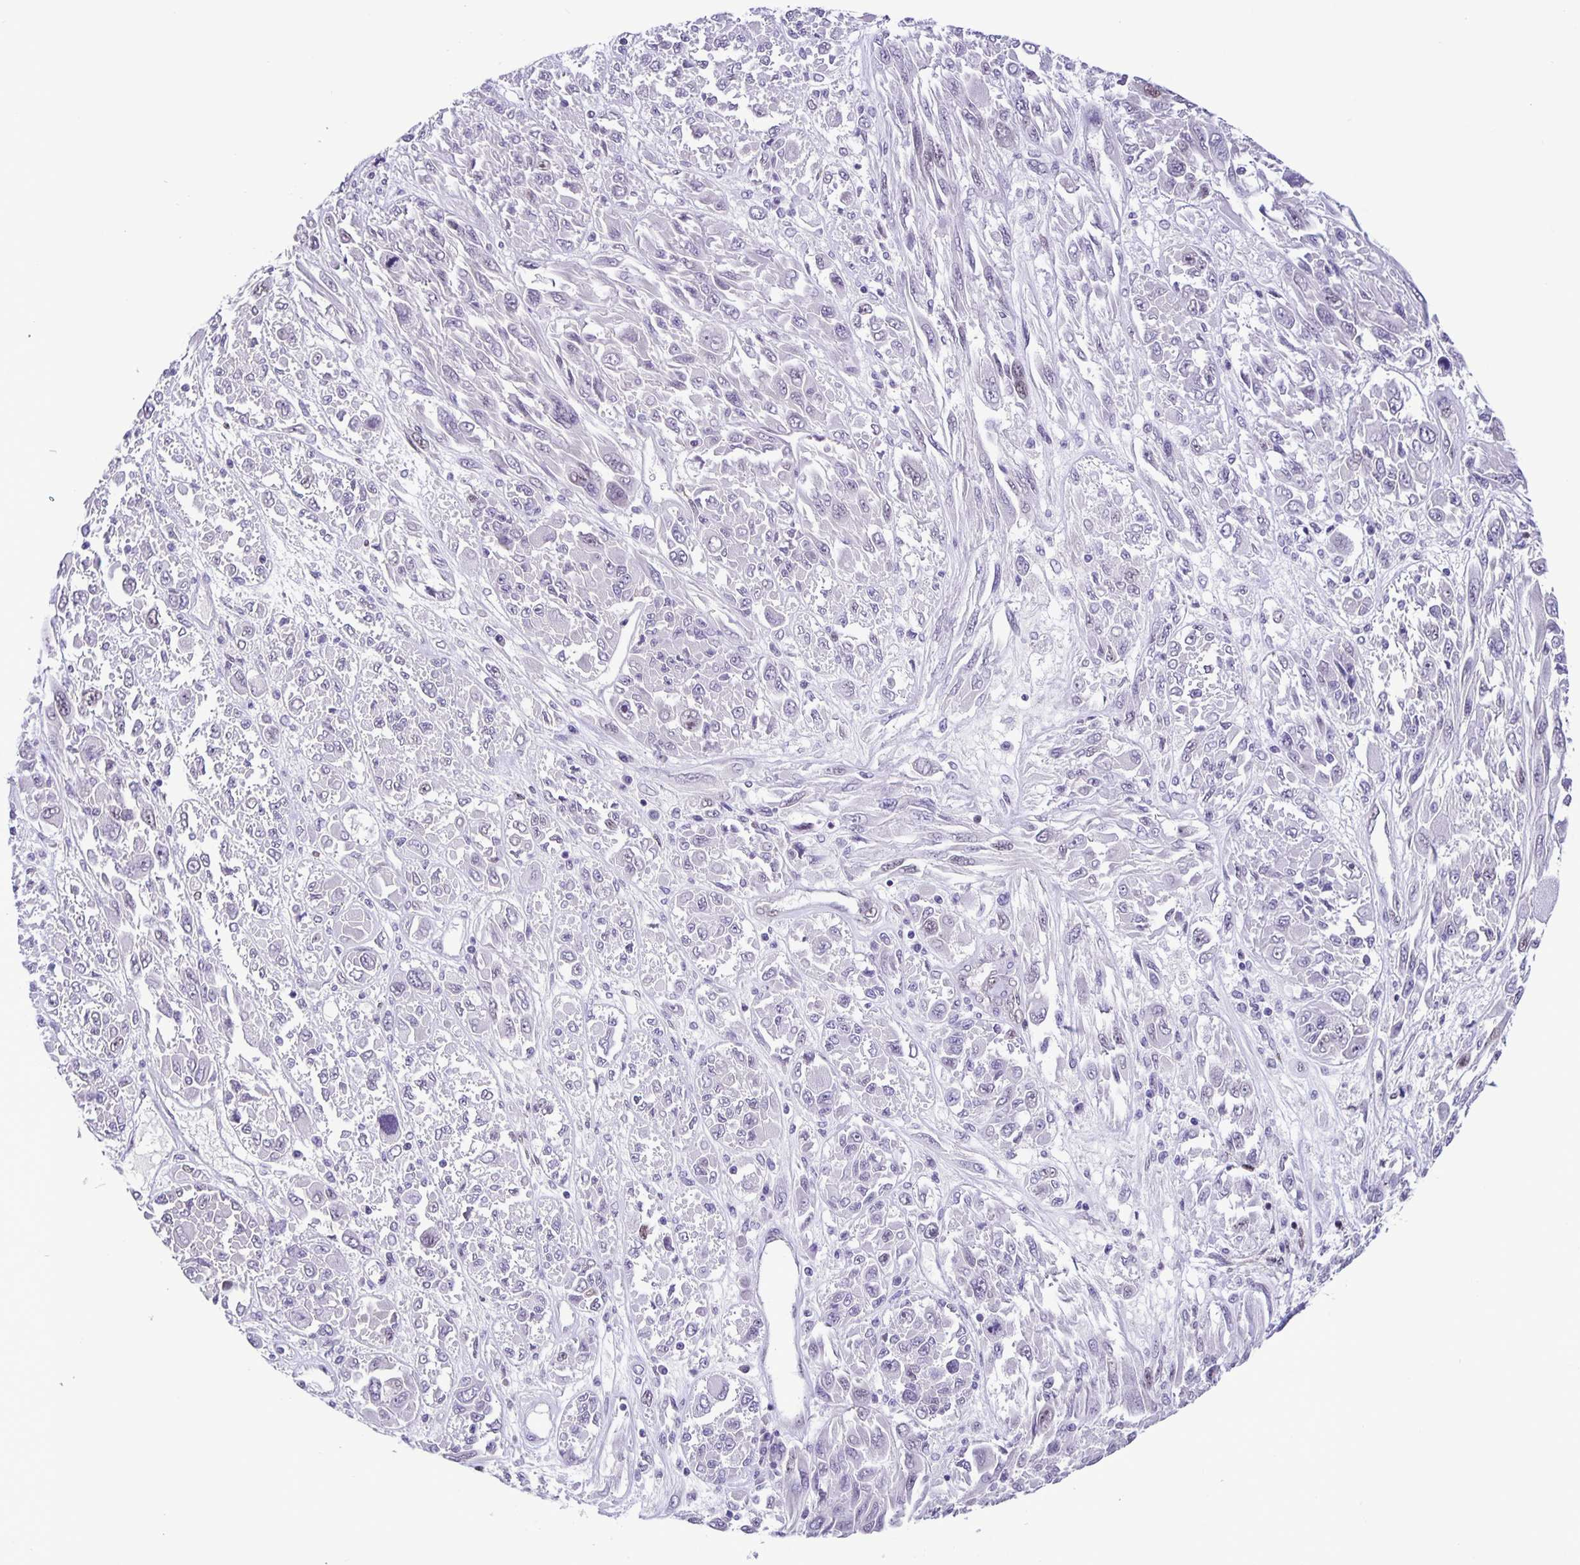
{"staining": {"intensity": "negative", "quantity": "none", "location": "none"}, "tissue": "melanoma", "cell_type": "Tumor cells", "image_type": "cancer", "snomed": [{"axis": "morphology", "description": "Malignant melanoma, NOS"}, {"axis": "topography", "description": "Skin"}], "caption": "This image is of malignant melanoma stained with IHC to label a protein in brown with the nuclei are counter-stained blue. There is no expression in tumor cells.", "gene": "FOSL2", "patient": {"sex": "female", "age": 91}}